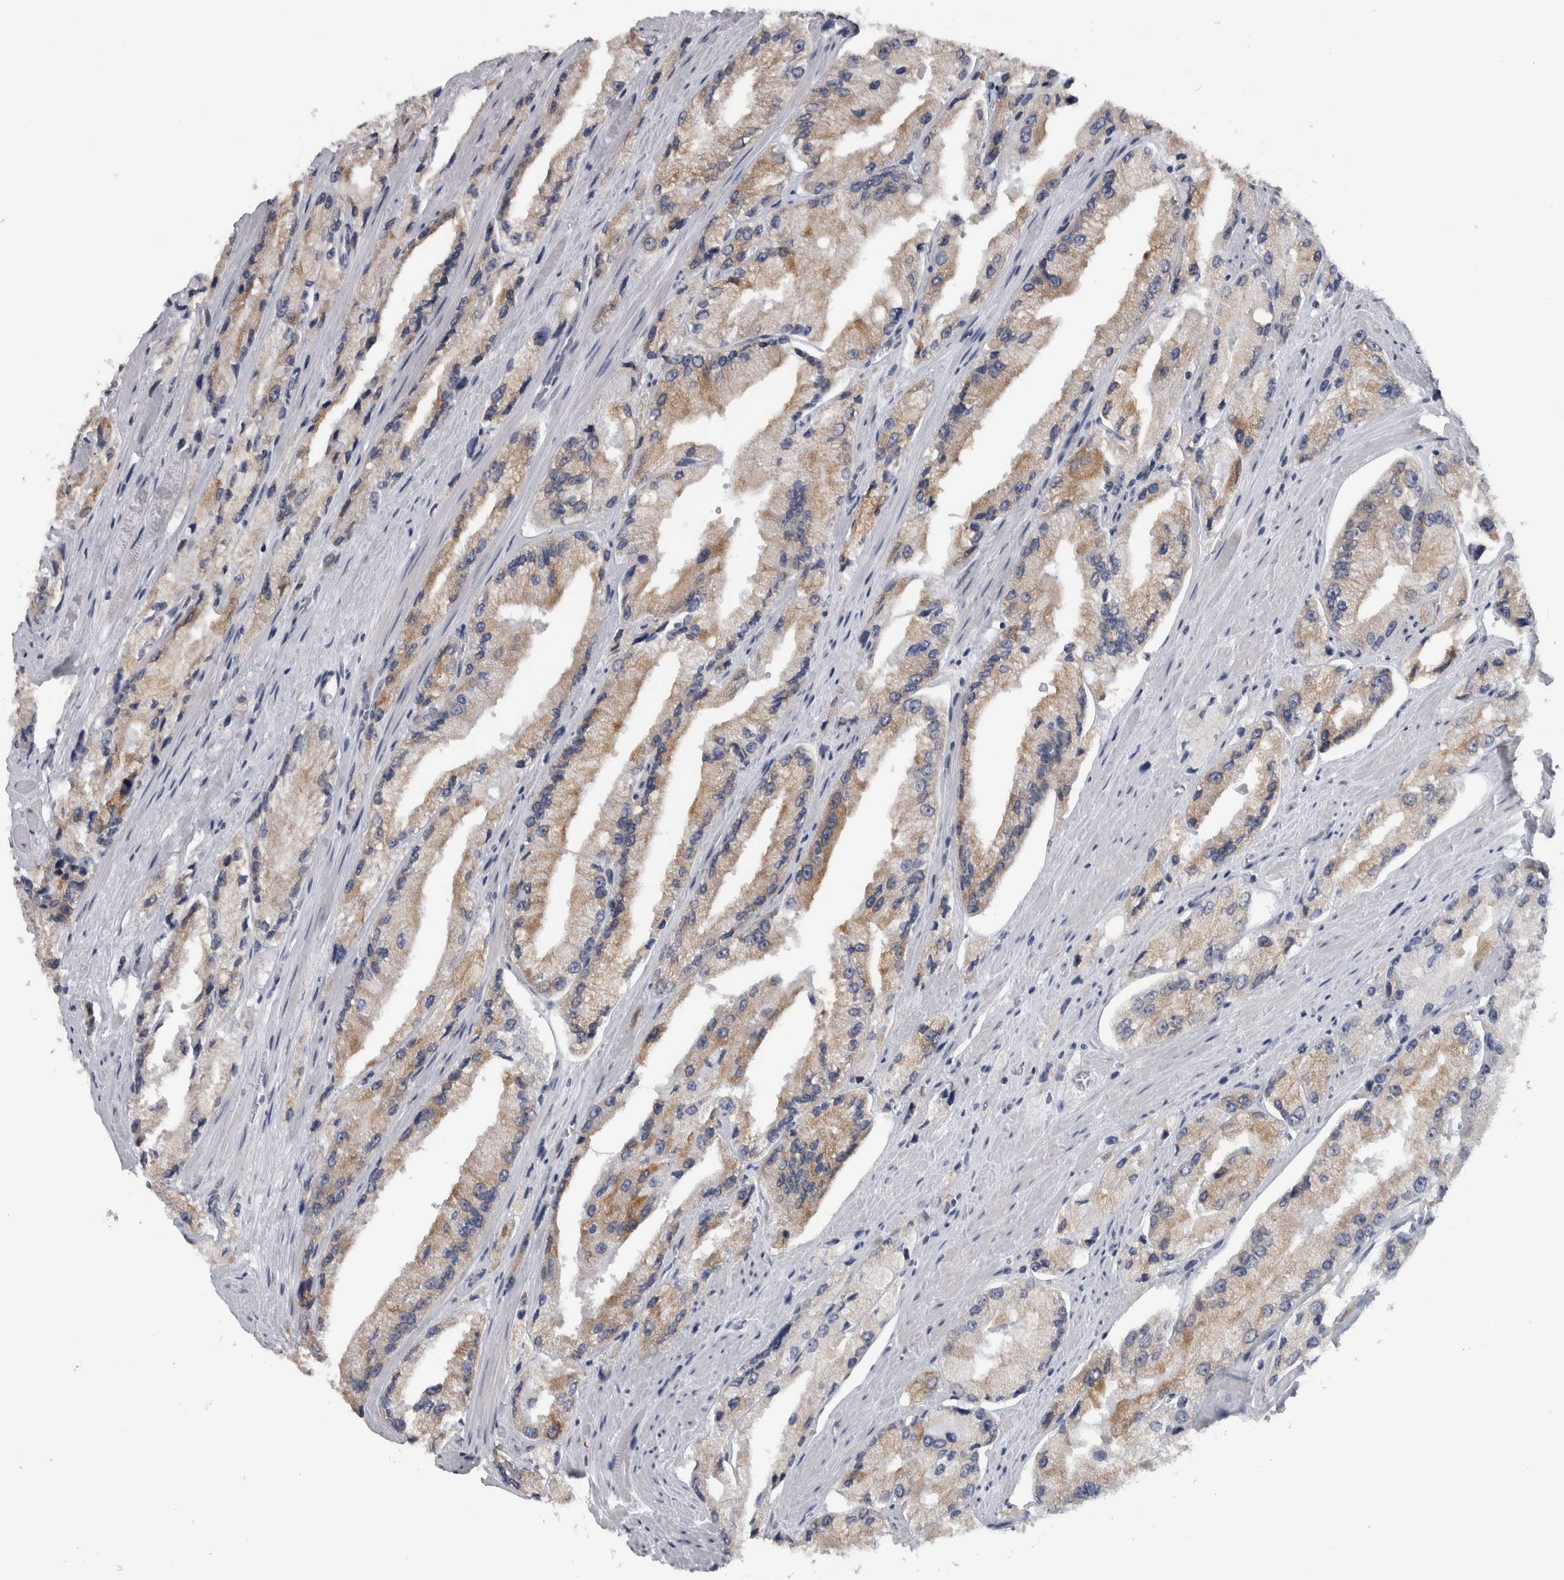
{"staining": {"intensity": "weak", "quantity": "25%-75%", "location": "cytoplasmic/membranous"}, "tissue": "prostate cancer", "cell_type": "Tumor cells", "image_type": "cancer", "snomed": [{"axis": "morphology", "description": "Adenocarcinoma, High grade"}, {"axis": "topography", "description": "Prostate"}], "caption": "Prostate cancer stained with immunohistochemistry (IHC) exhibits weak cytoplasmic/membranous staining in approximately 25%-75% of tumor cells.", "gene": "TMEM242", "patient": {"sex": "male", "age": 58}}